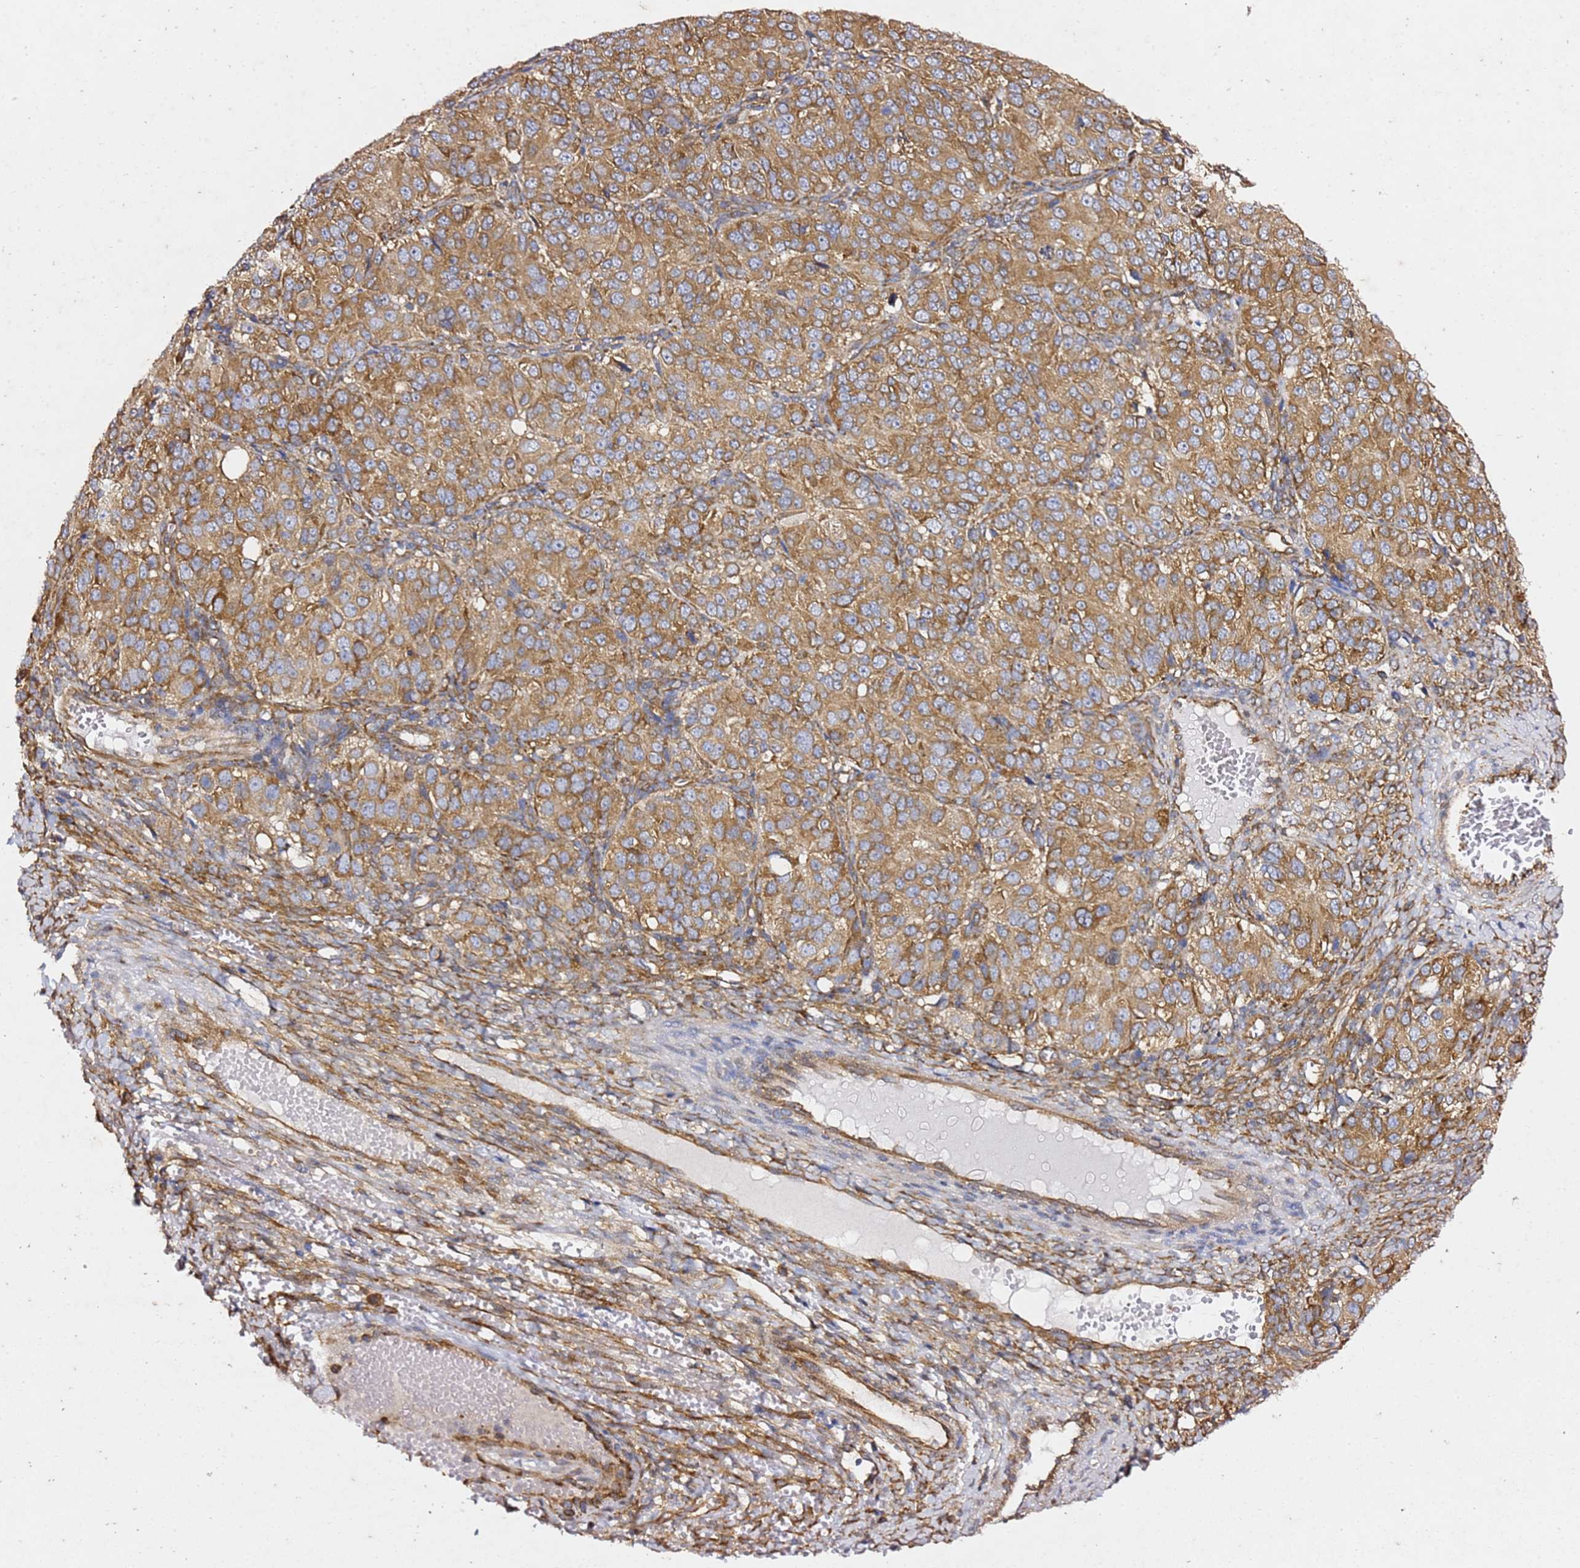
{"staining": {"intensity": "moderate", "quantity": ">75%", "location": "cytoplasmic/membranous"}, "tissue": "ovarian cancer", "cell_type": "Tumor cells", "image_type": "cancer", "snomed": [{"axis": "morphology", "description": "Carcinoma, endometroid"}, {"axis": "topography", "description": "Ovary"}], "caption": "Endometroid carcinoma (ovarian) was stained to show a protein in brown. There is medium levels of moderate cytoplasmic/membranous expression in approximately >75% of tumor cells. The staining was performed using DAB, with brown indicating positive protein expression. Nuclei are stained blue with hematoxylin.", "gene": "TPST1", "patient": {"sex": "female", "age": 51}}